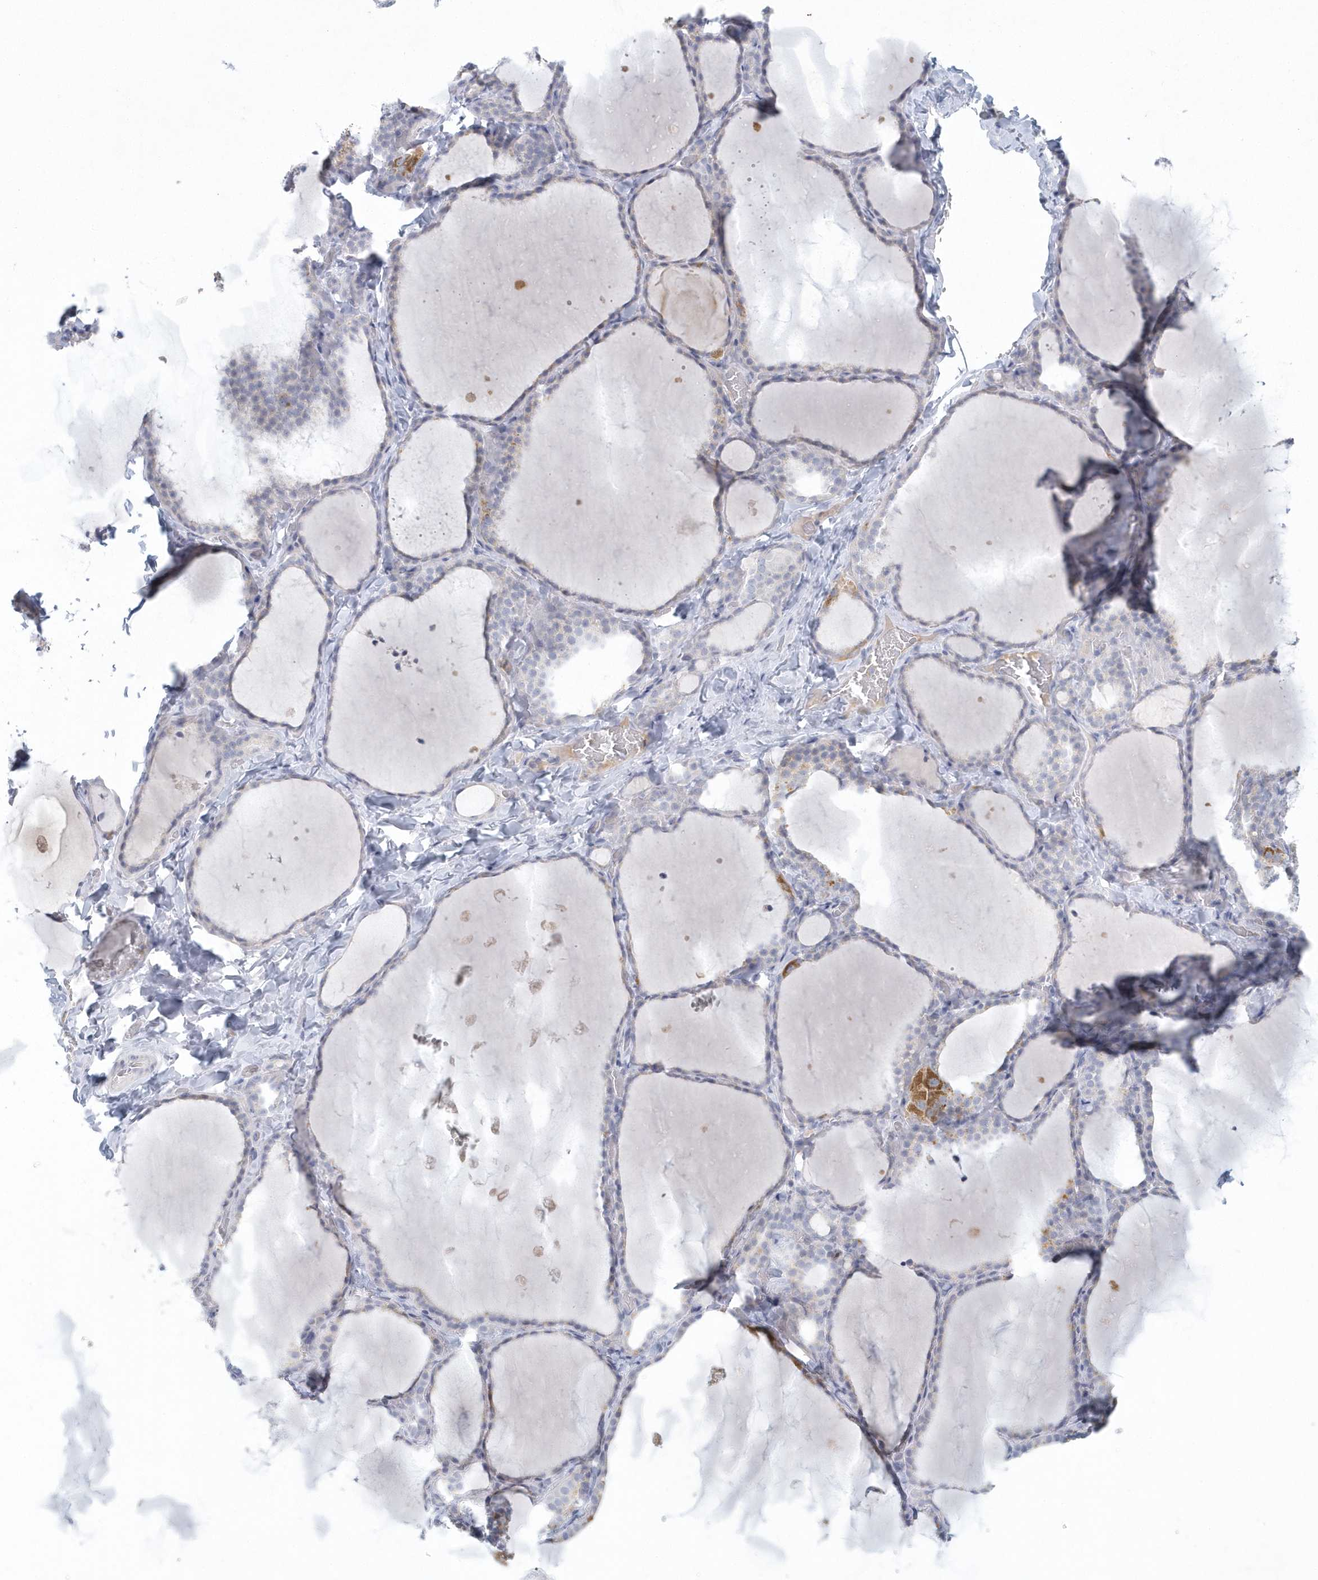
{"staining": {"intensity": "negative", "quantity": "none", "location": "none"}, "tissue": "thyroid gland", "cell_type": "Glandular cells", "image_type": "normal", "snomed": [{"axis": "morphology", "description": "Normal tissue, NOS"}, {"axis": "topography", "description": "Thyroid gland"}], "caption": "Unremarkable thyroid gland was stained to show a protein in brown. There is no significant positivity in glandular cells.", "gene": "NIPAL1", "patient": {"sex": "female", "age": 22}}